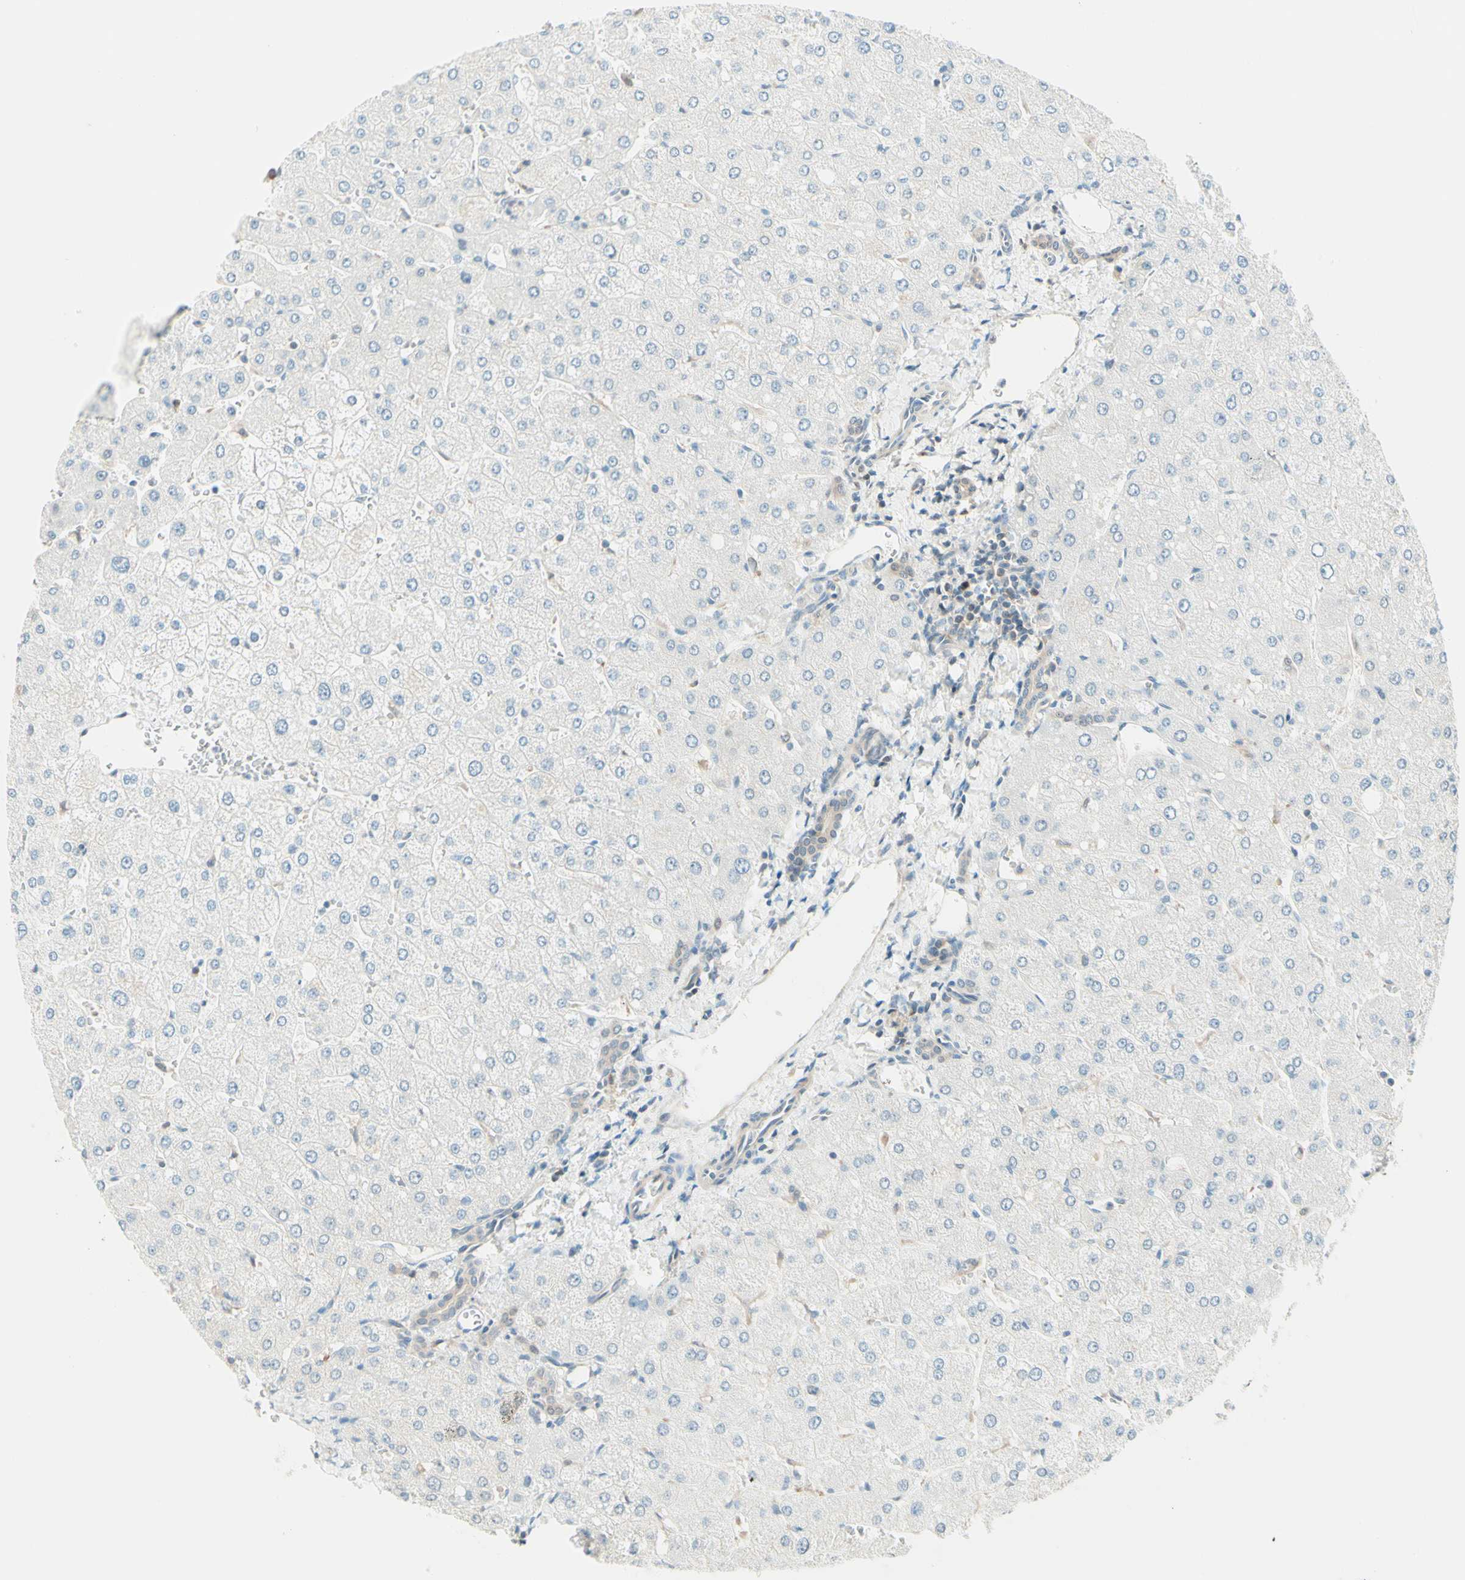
{"staining": {"intensity": "weak", "quantity": ">75%", "location": "cytoplasmic/membranous"}, "tissue": "liver", "cell_type": "Cholangiocytes", "image_type": "normal", "snomed": [{"axis": "morphology", "description": "Normal tissue, NOS"}, {"axis": "topography", "description": "Liver"}], "caption": "Protein expression analysis of benign liver displays weak cytoplasmic/membranous positivity in approximately >75% of cholangiocytes.", "gene": "UPK3B", "patient": {"sex": "male", "age": 55}}